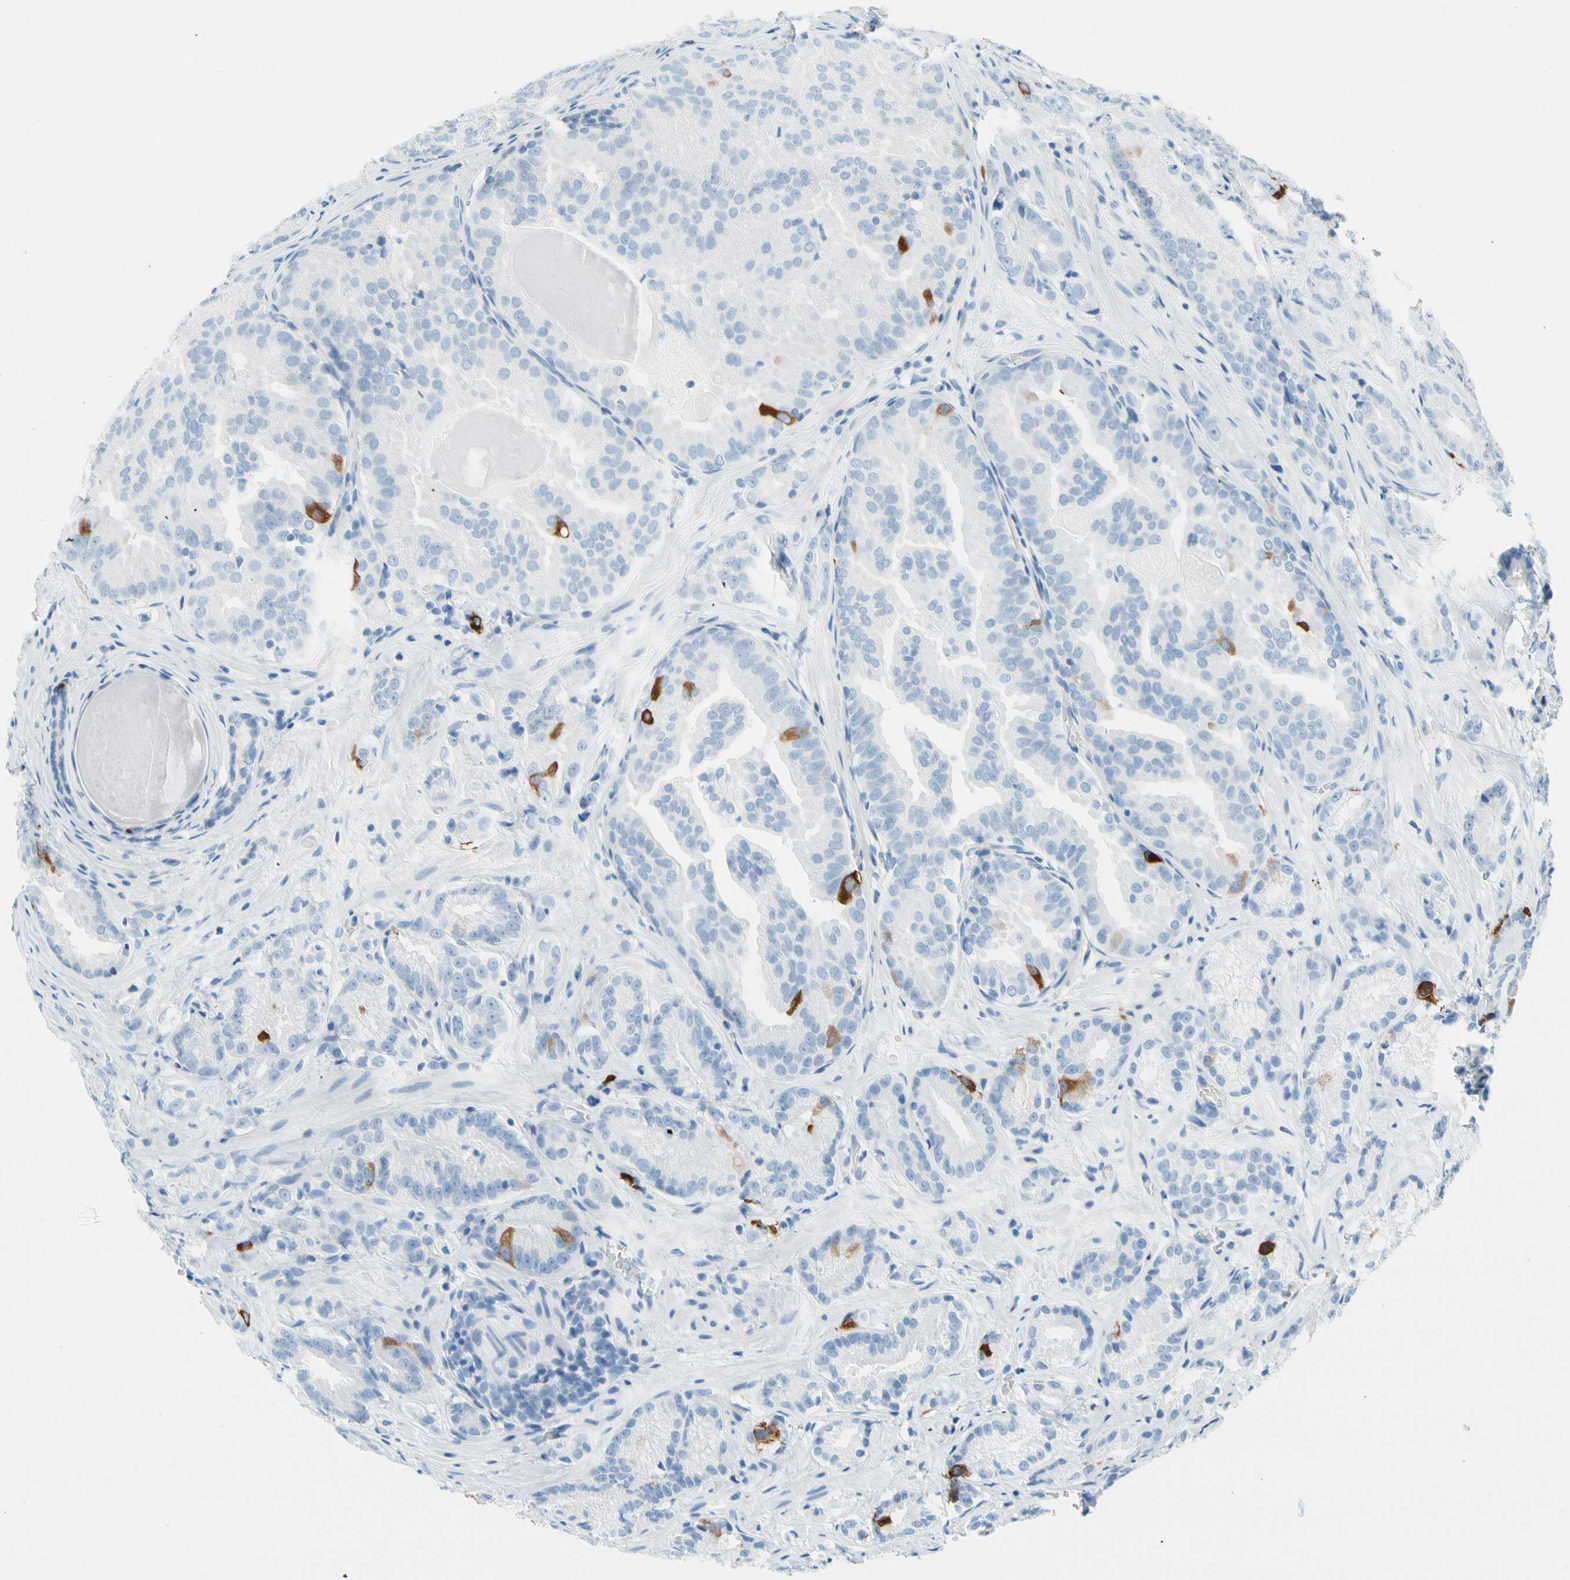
{"staining": {"intensity": "moderate", "quantity": "<25%", "location": "cytoplasmic/membranous"}, "tissue": "prostate cancer", "cell_type": "Tumor cells", "image_type": "cancer", "snomed": [{"axis": "morphology", "description": "Adenocarcinoma, High grade"}, {"axis": "topography", "description": "Prostate"}], "caption": "Immunohistochemical staining of human high-grade adenocarcinoma (prostate) demonstrates moderate cytoplasmic/membranous protein positivity in about <25% of tumor cells. Nuclei are stained in blue.", "gene": "TACC3", "patient": {"sex": "male", "age": 64}}